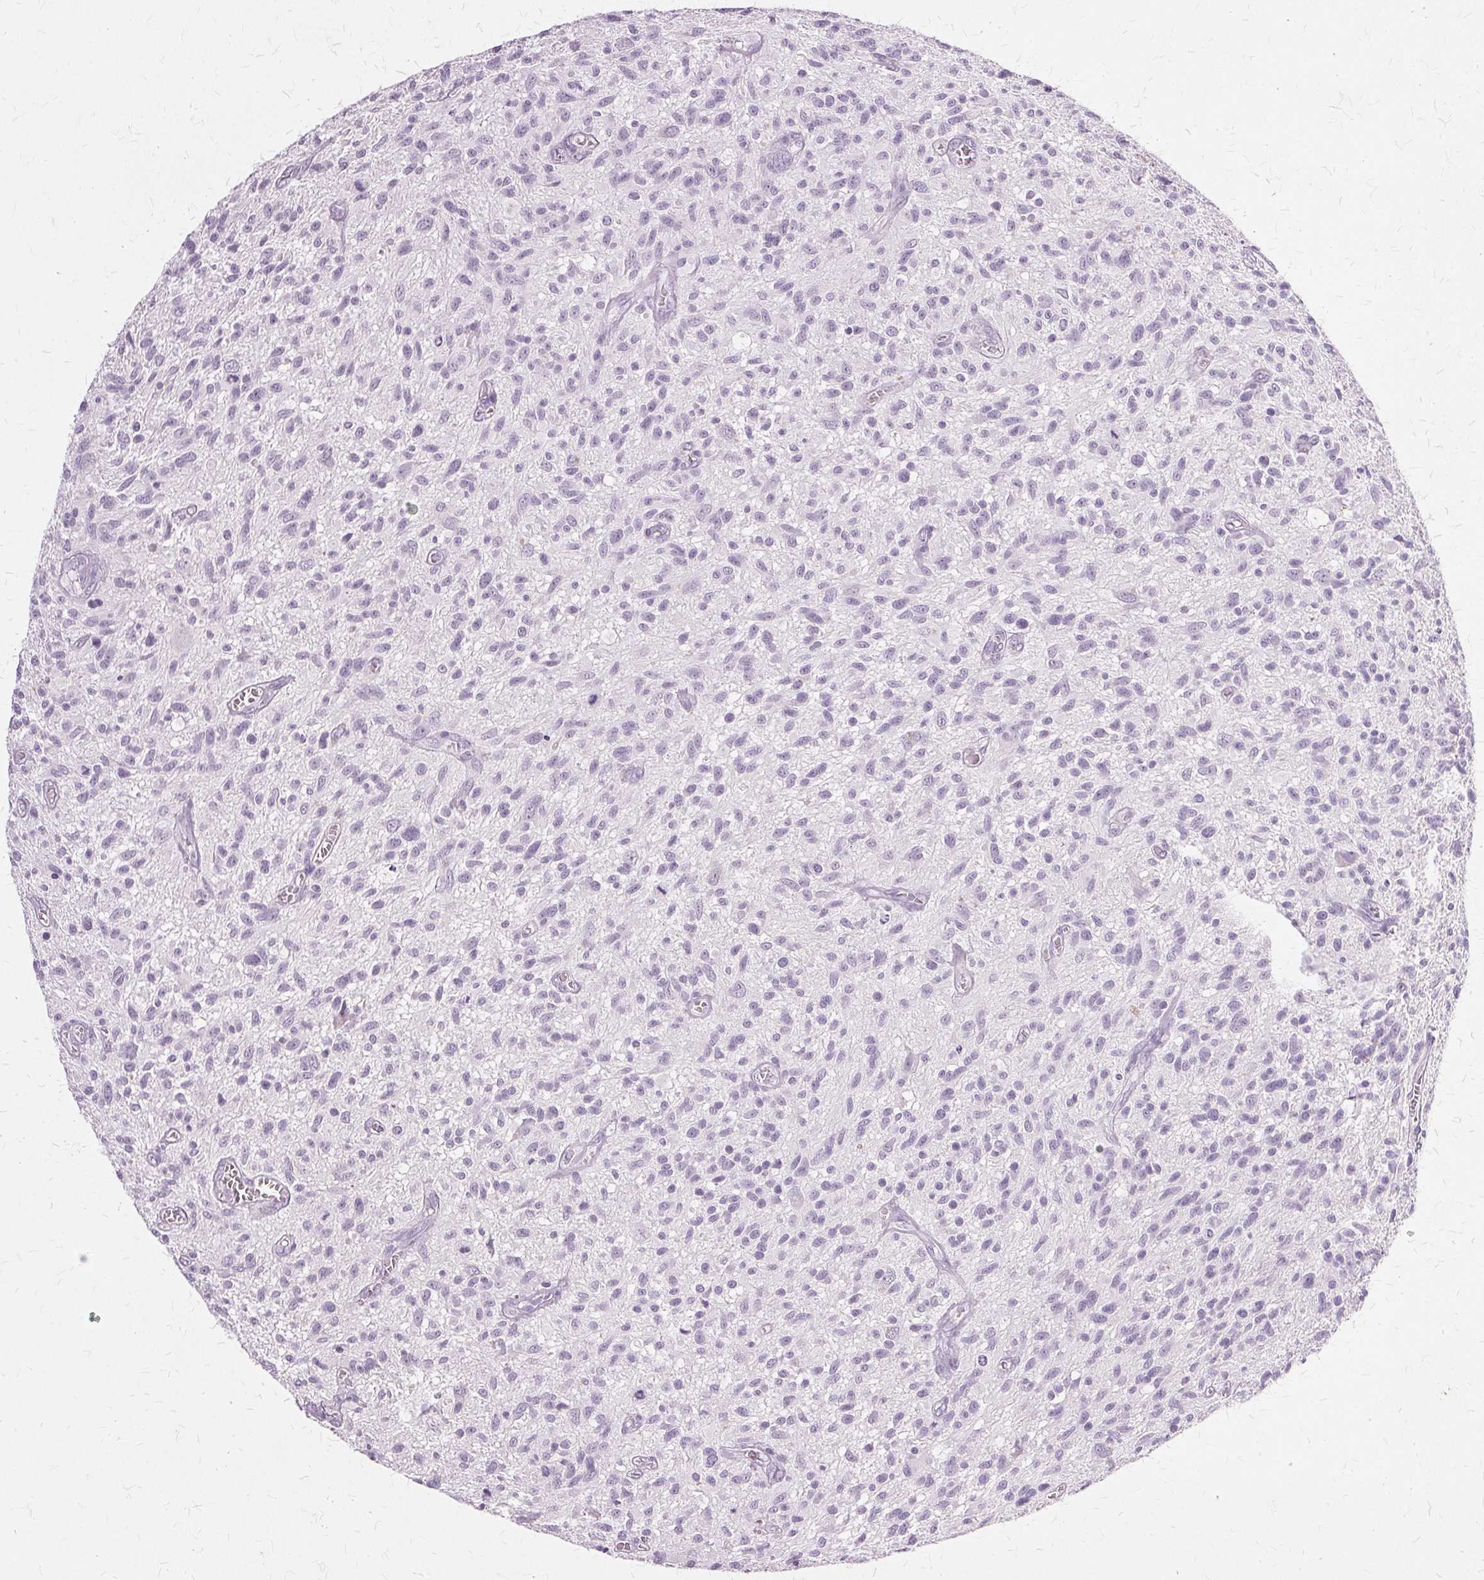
{"staining": {"intensity": "negative", "quantity": "none", "location": "none"}, "tissue": "glioma", "cell_type": "Tumor cells", "image_type": "cancer", "snomed": [{"axis": "morphology", "description": "Glioma, malignant, High grade"}, {"axis": "topography", "description": "Brain"}], "caption": "Tumor cells show no significant protein expression in malignant glioma (high-grade).", "gene": "SLC45A3", "patient": {"sex": "male", "age": 75}}